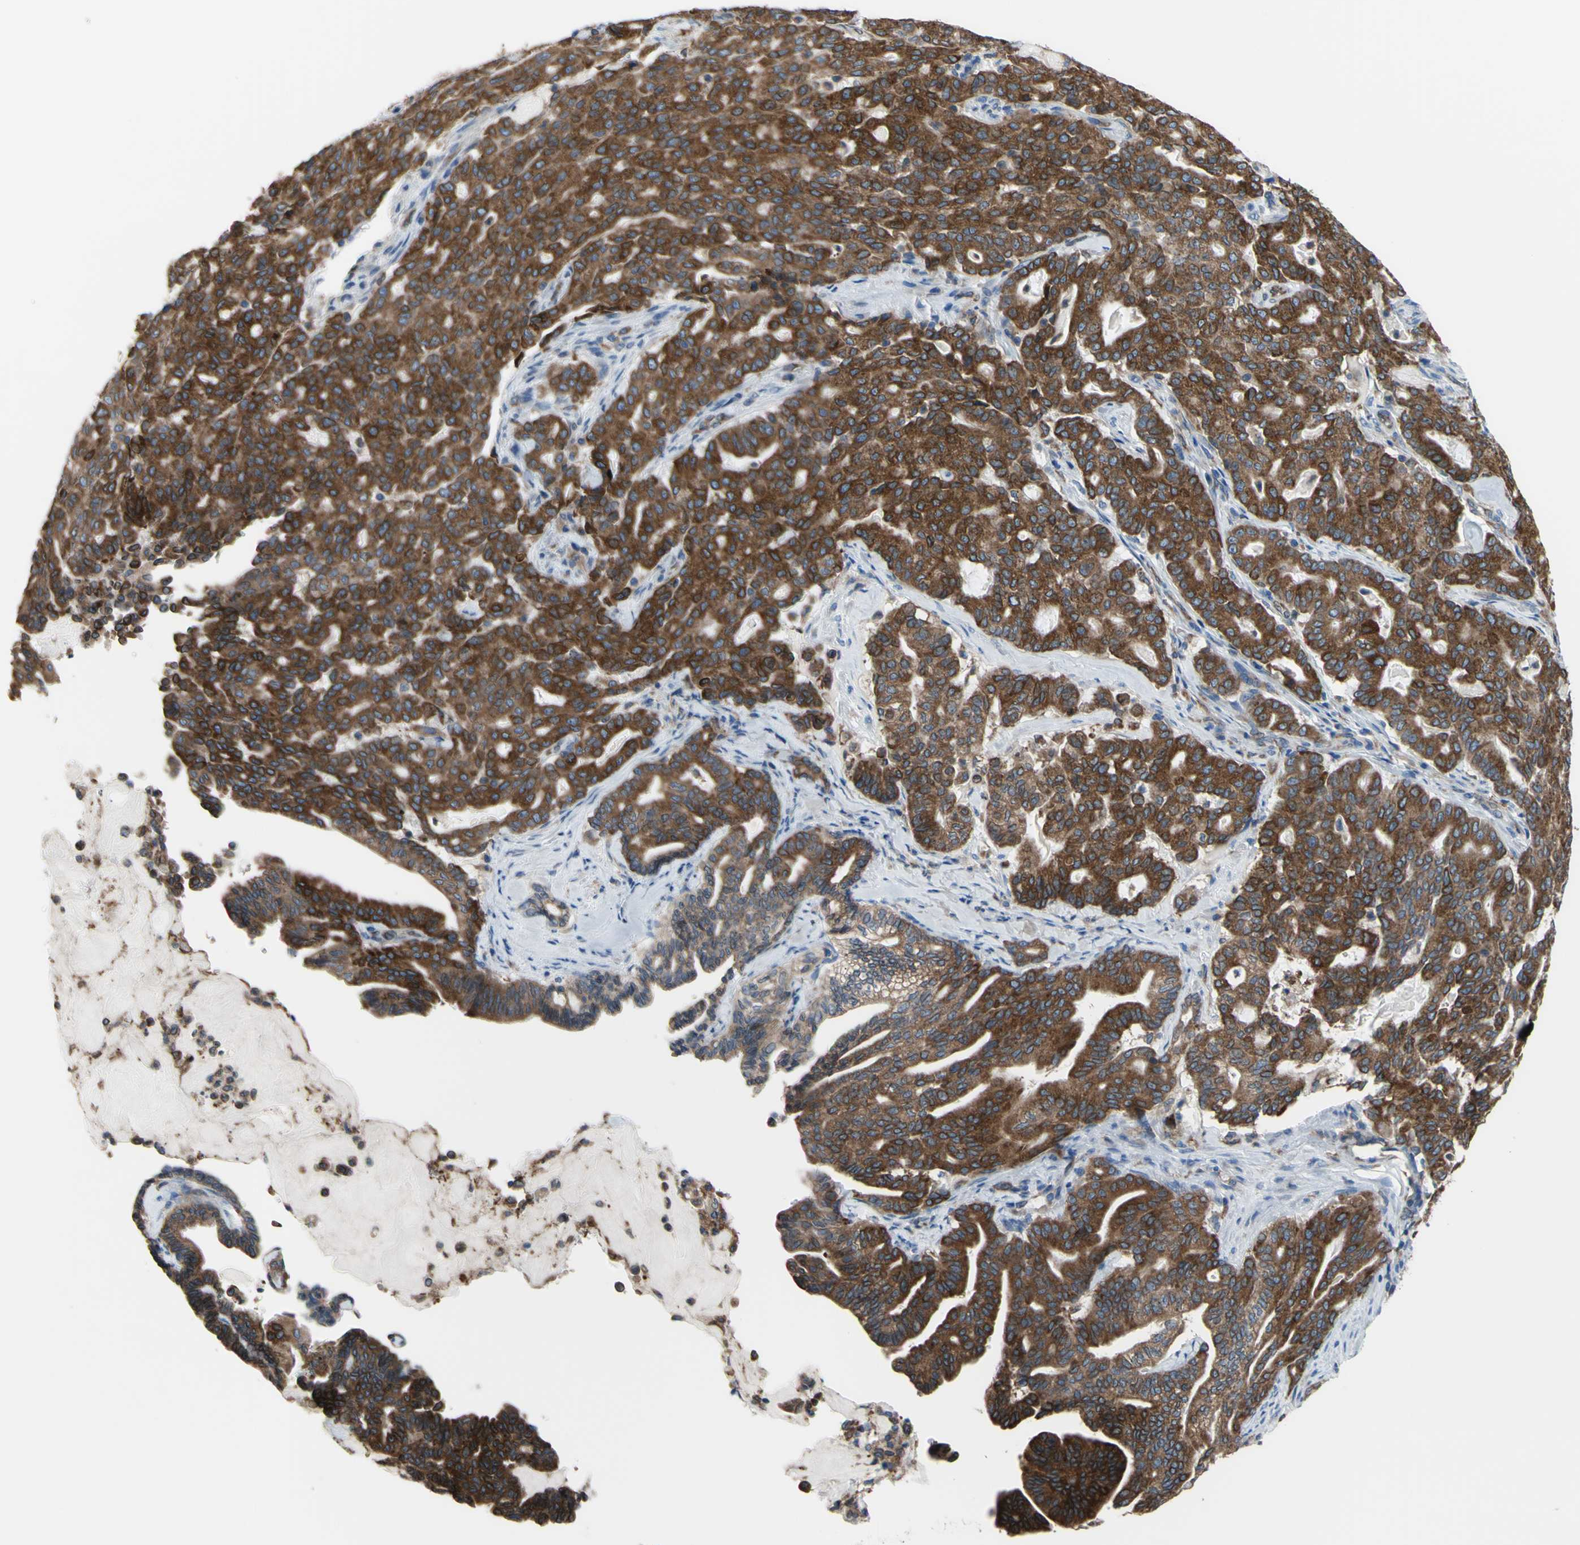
{"staining": {"intensity": "strong", "quantity": ">75%", "location": "cytoplasmic/membranous"}, "tissue": "pancreatic cancer", "cell_type": "Tumor cells", "image_type": "cancer", "snomed": [{"axis": "morphology", "description": "Adenocarcinoma, NOS"}, {"axis": "topography", "description": "Pancreas"}], "caption": "An image of pancreatic adenocarcinoma stained for a protein displays strong cytoplasmic/membranous brown staining in tumor cells.", "gene": "MGST2", "patient": {"sex": "male", "age": 63}}